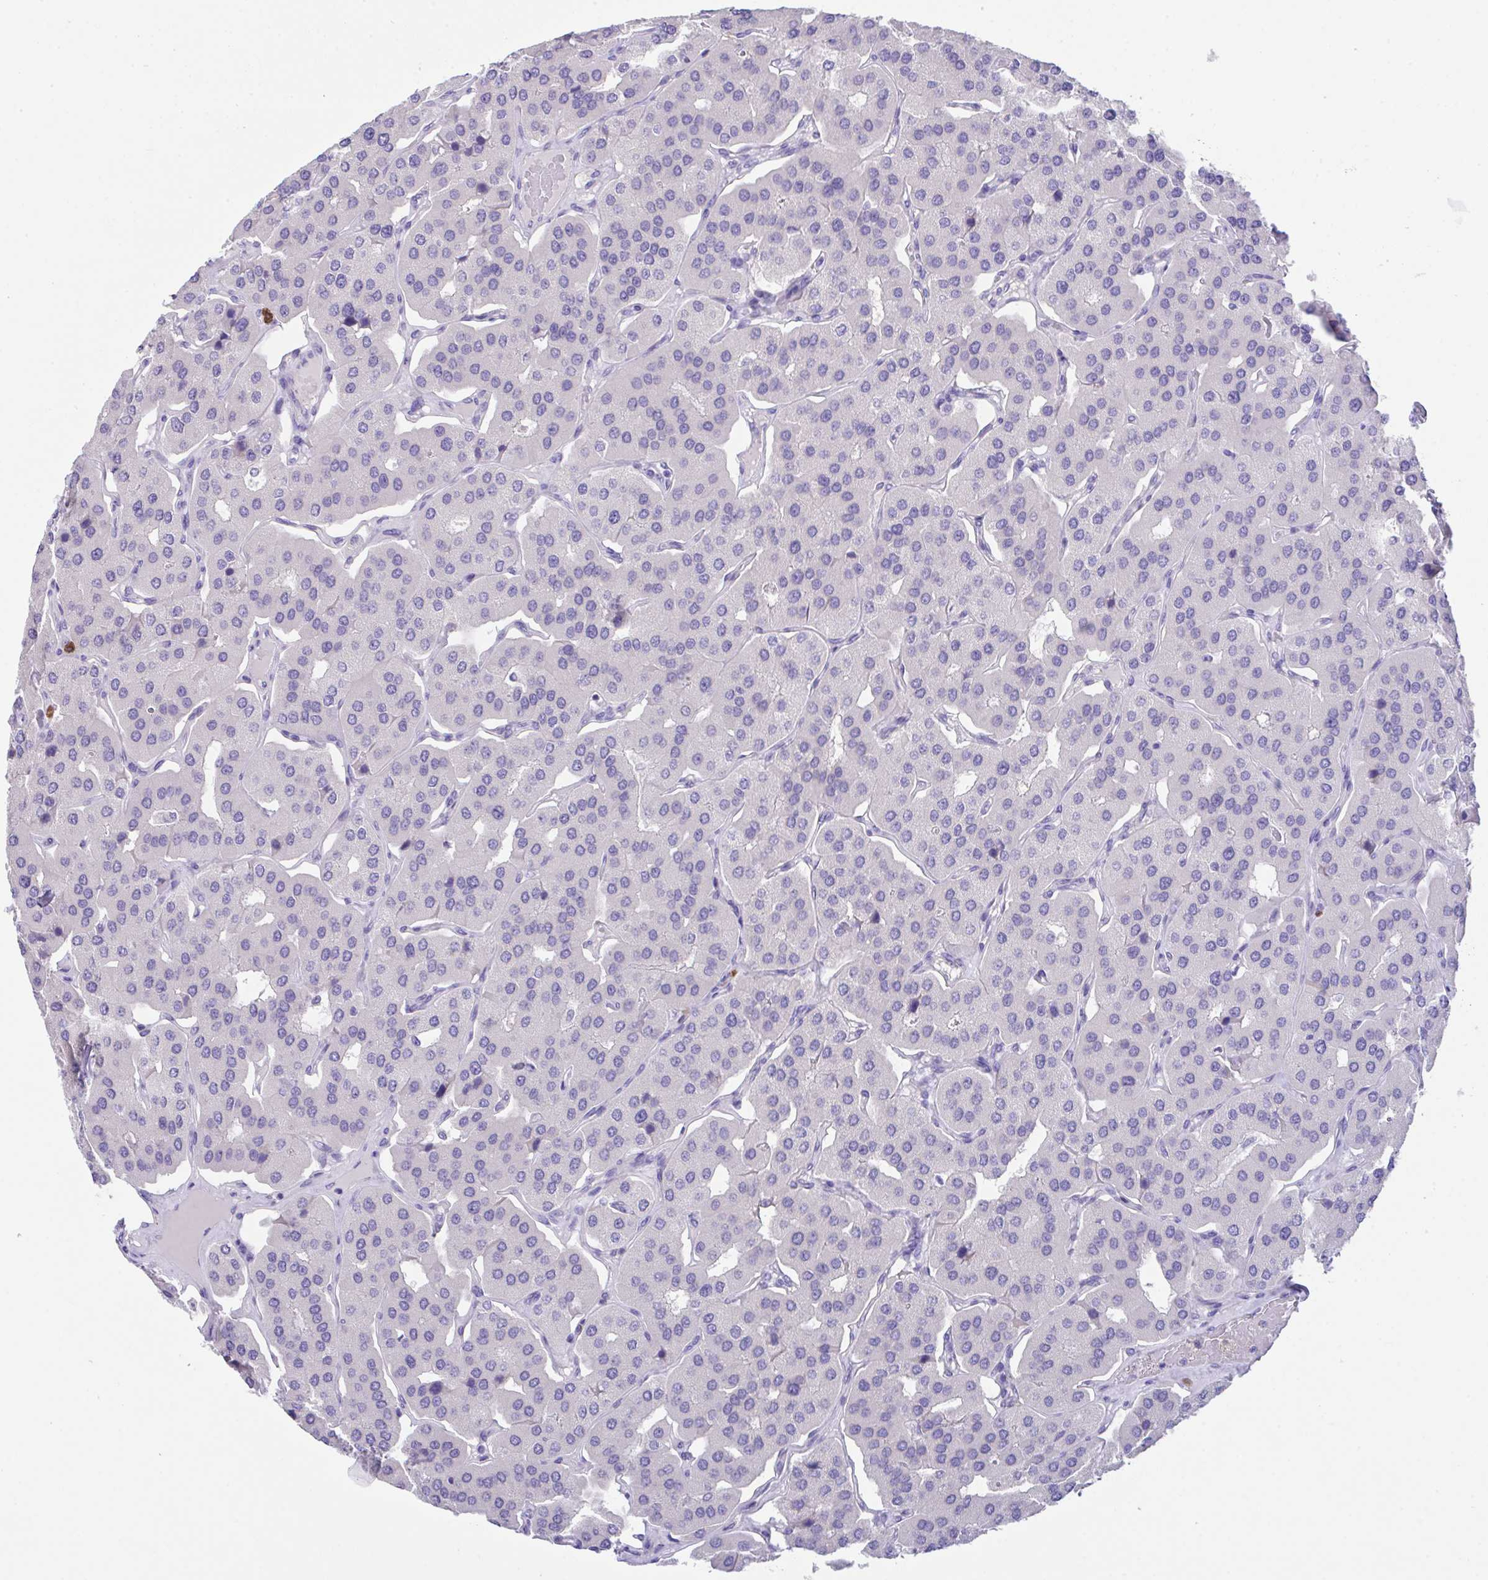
{"staining": {"intensity": "negative", "quantity": "none", "location": "none"}, "tissue": "parathyroid gland", "cell_type": "Glandular cells", "image_type": "normal", "snomed": [{"axis": "morphology", "description": "Normal tissue, NOS"}, {"axis": "morphology", "description": "Adenoma, NOS"}, {"axis": "topography", "description": "Parathyroid gland"}], "caption": "IHC image of normal parathyroid gland stained for a protein (brown), which displays no positivity in glandular cells.", "gene": "HACD4", "patient": {"sex": "female", "age": 86}}